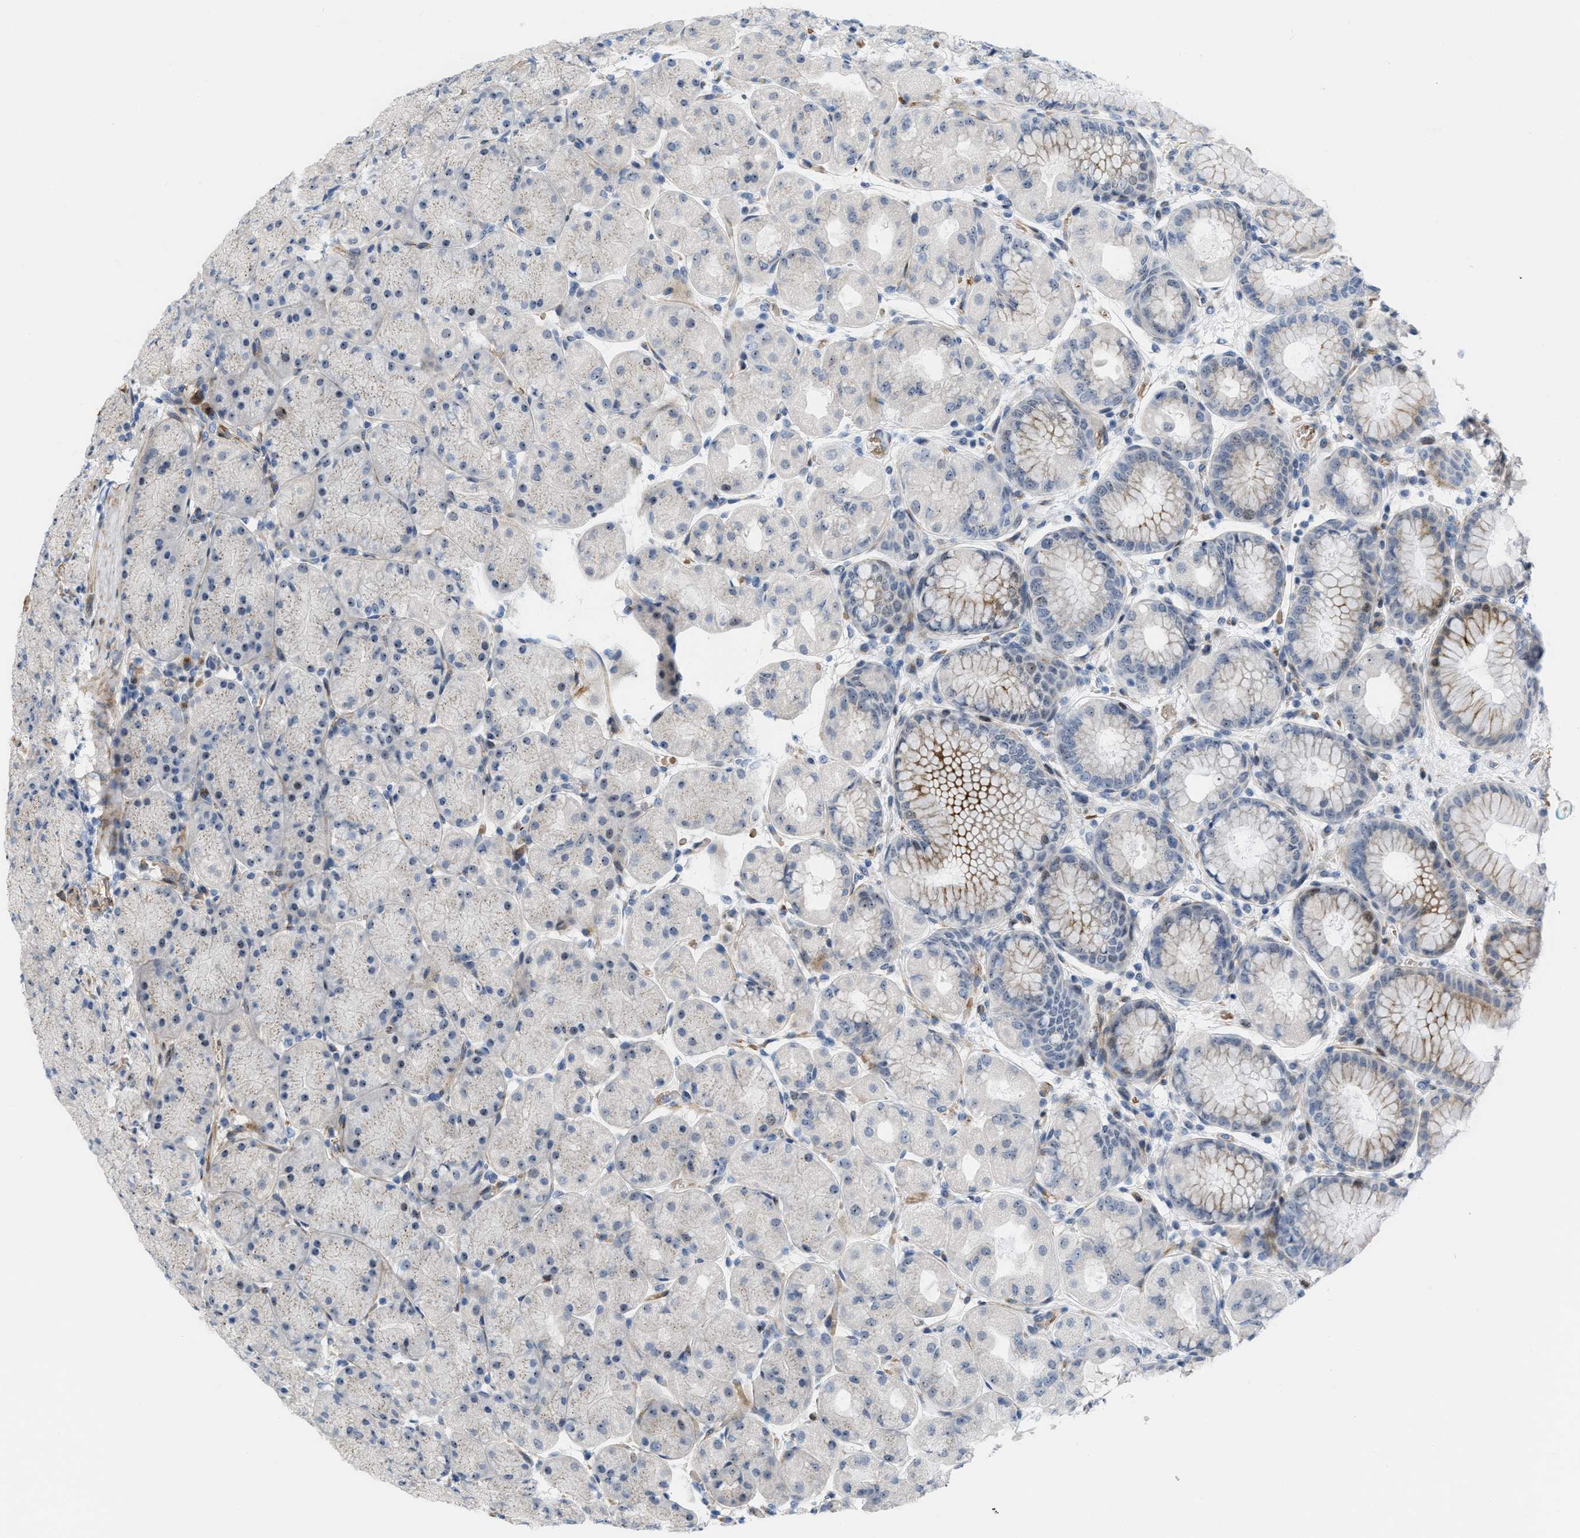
{"staining": {"intensity": "weak", "quantity": "<25%", "location": "cytoplasmic/membranous,nuclear"}, "tissue": "stomach", "cell_type": "Glandular cells", "image_type": "normal", "snomed": [{"axis": "morphology", "description": "Normal tissue, NOS"}, {"axis": "topography", "description": "Stomach, upper"}], "caption": "IHC micrograph of benign stomach: human stomach stained with DAB (3,3'-diaminobenzidine) displays no significant protein positivity in glandular cells.", "gene": "POLR1F", "patient": {"sex": "female", "age": 56}}